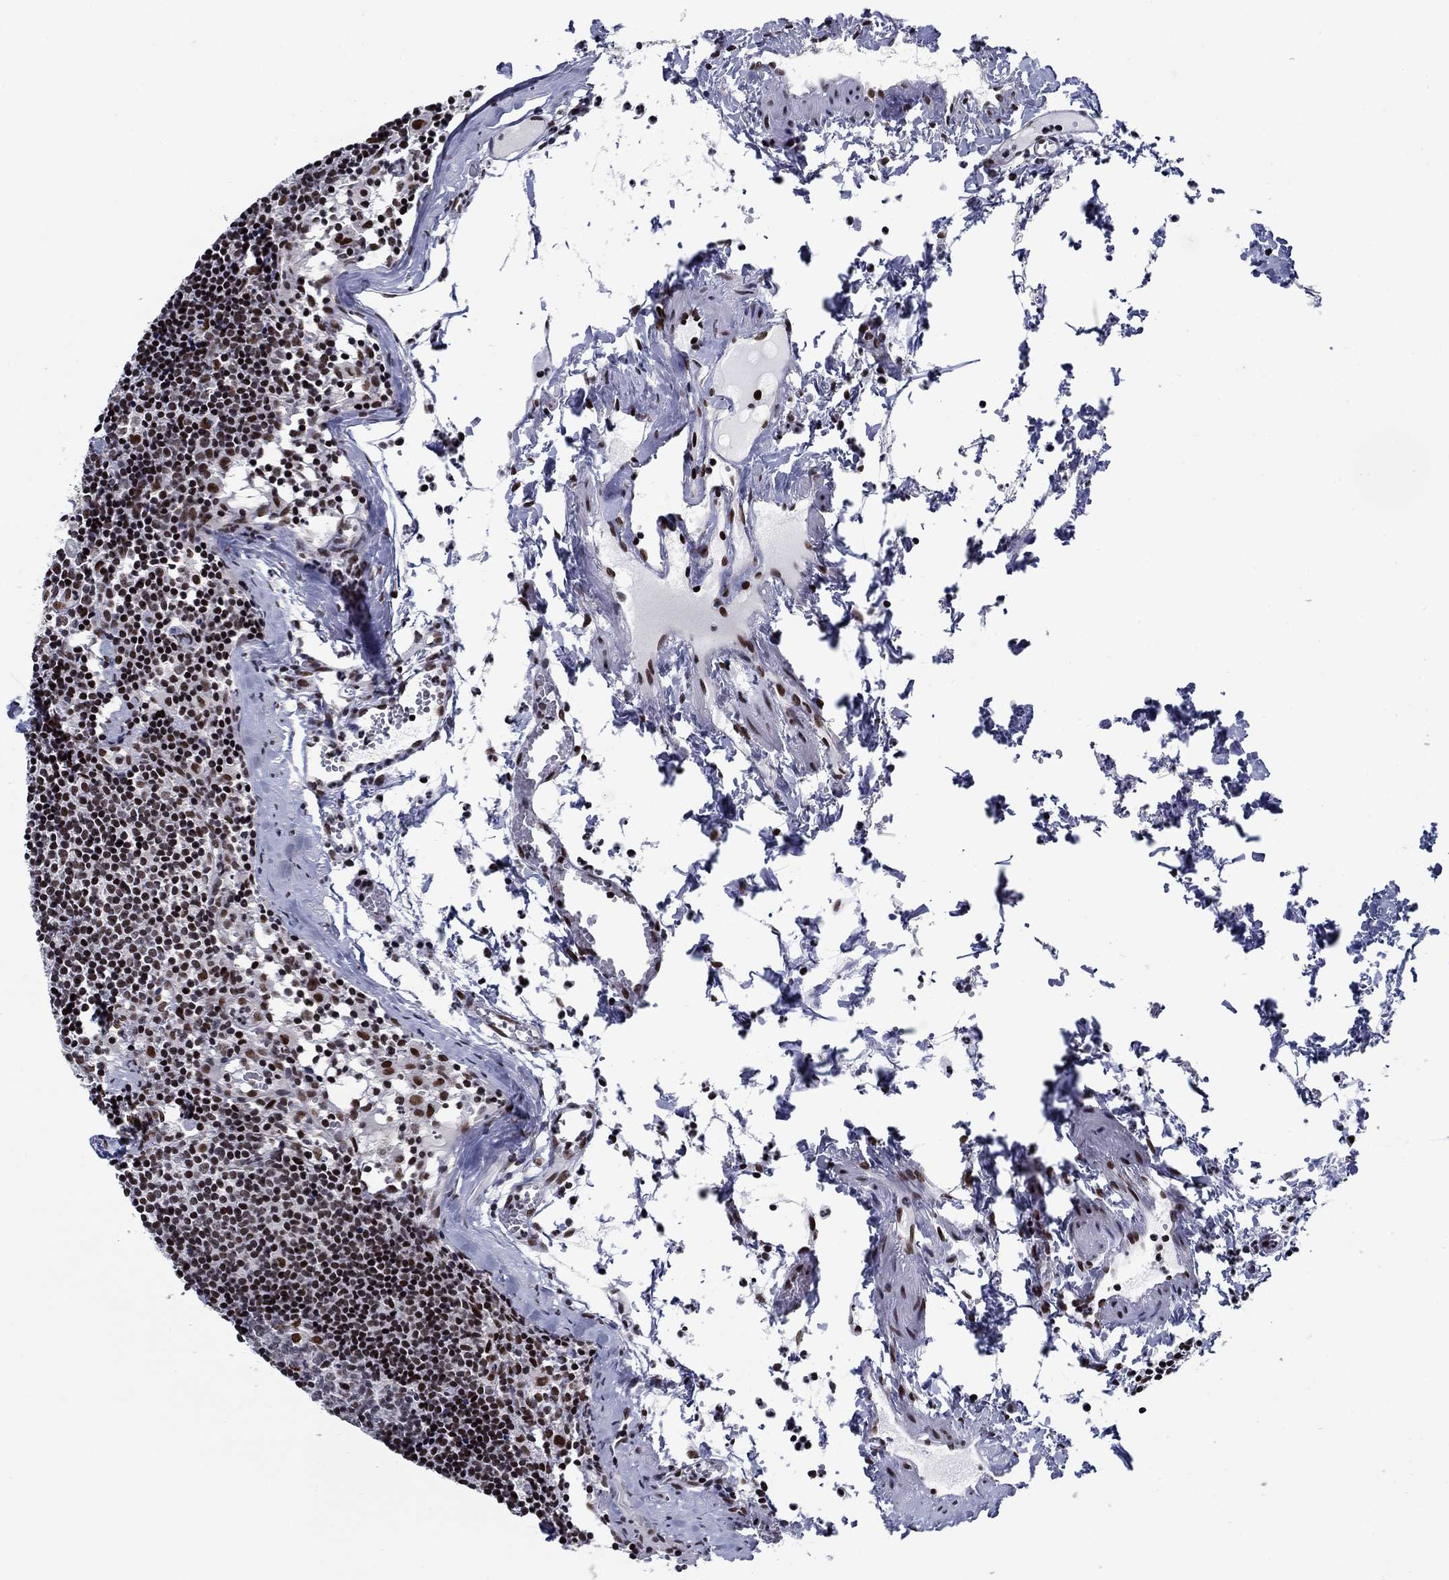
{"staining": {"intensity": "strong", "quantity": ">75%", "location": "nuclear"}, "tissue": "lymph node", "cell_type": "Non-germinal center cells", "image_type": "normal", "snomed": [{"axis": "morphology", "description": "Normal tissue, NOS"}, {"axis": "topography", "description": "Lymph node"}], "caption": "Immunohistochemical staining of benign lymph node exhibits high levels of strong nuclear positivity in about >75% of non-germinal center cells.", "gene": "RPRD1B", "patient": {"sex": "female", "age": 52}}